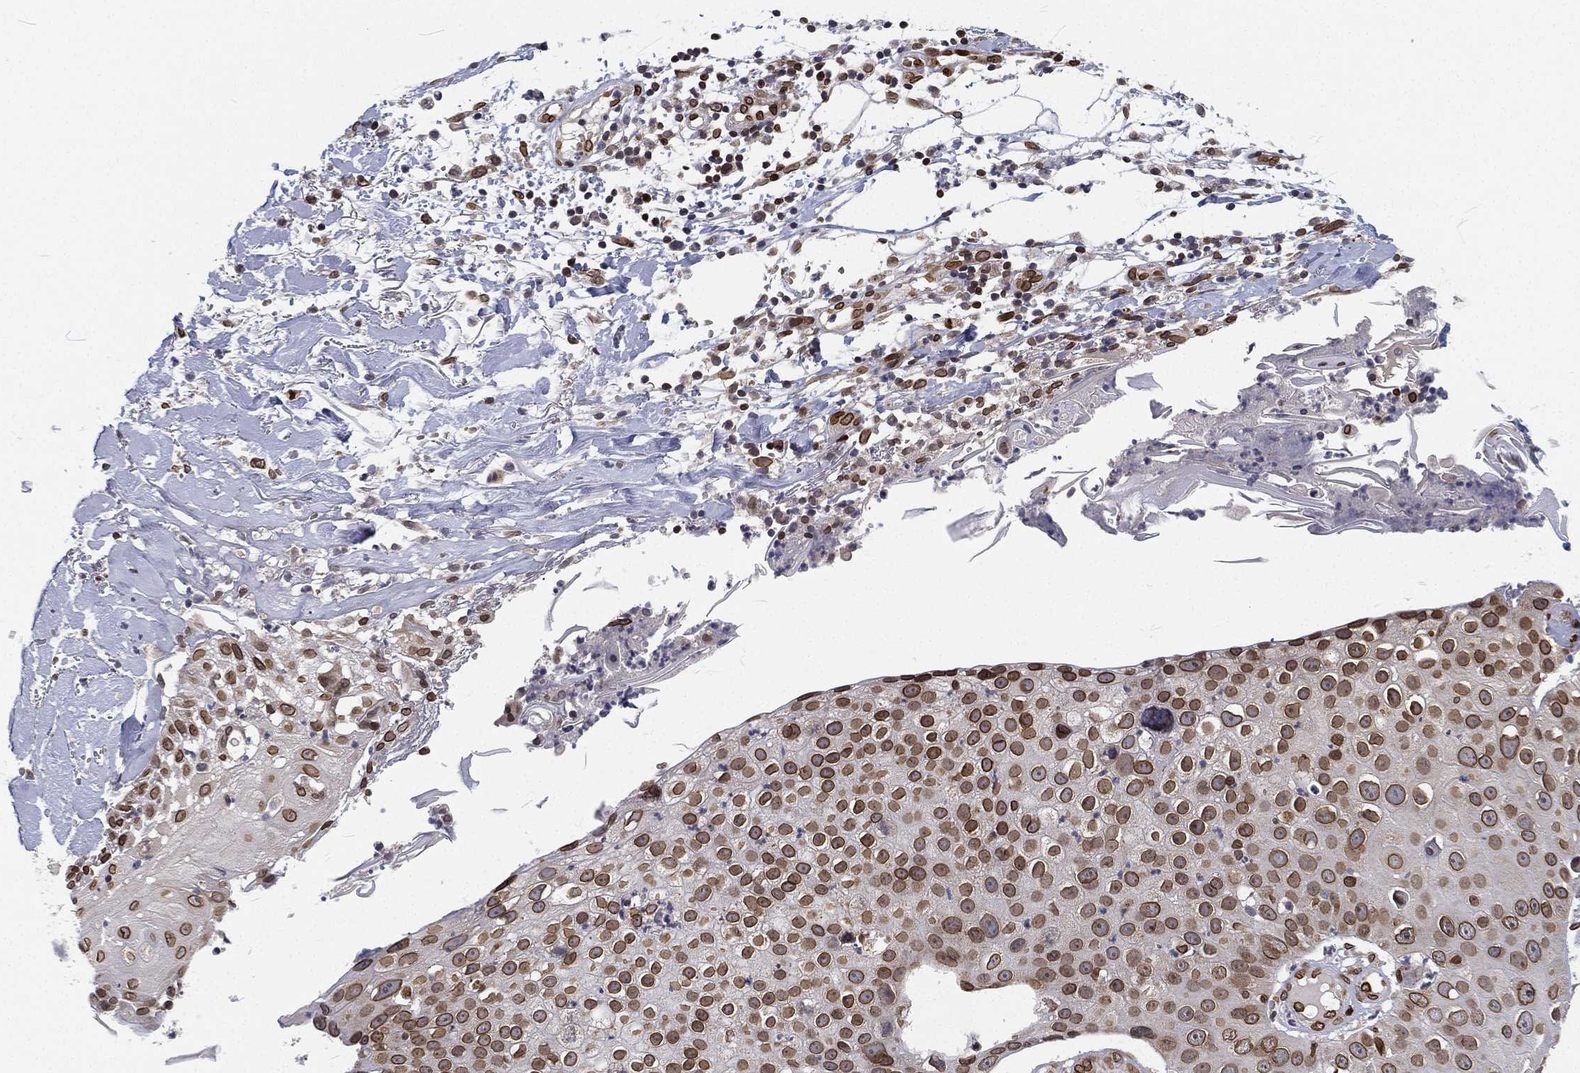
{"staining": {"intensity": "strong", "quantity": "25%-75%", "location": "cytoplasmic/membranous,nuclear"}, "tissue": "skin cancer", "cell_type": "Tumor cells", "image_type": "cancer", "snomed": [{"axis": "morphology", "description": "Squamous cell carcinoma, NOS"}, {"axis": "topography", "description": "Skin"}], "caption": "Squamous cell carcinoma (skin) stained for a protein demonstrates strong cytoplasmic/membranous and nuclear positivity in tumor cells. The staining is performed using DAB (3,3'-diaminobenzidine) brown chromogen to label protein expression. The nuclei are counter-stained blue using hematoxylin.", "gene": "PALB2", "patient": {"sex": "male", "age": 71}}